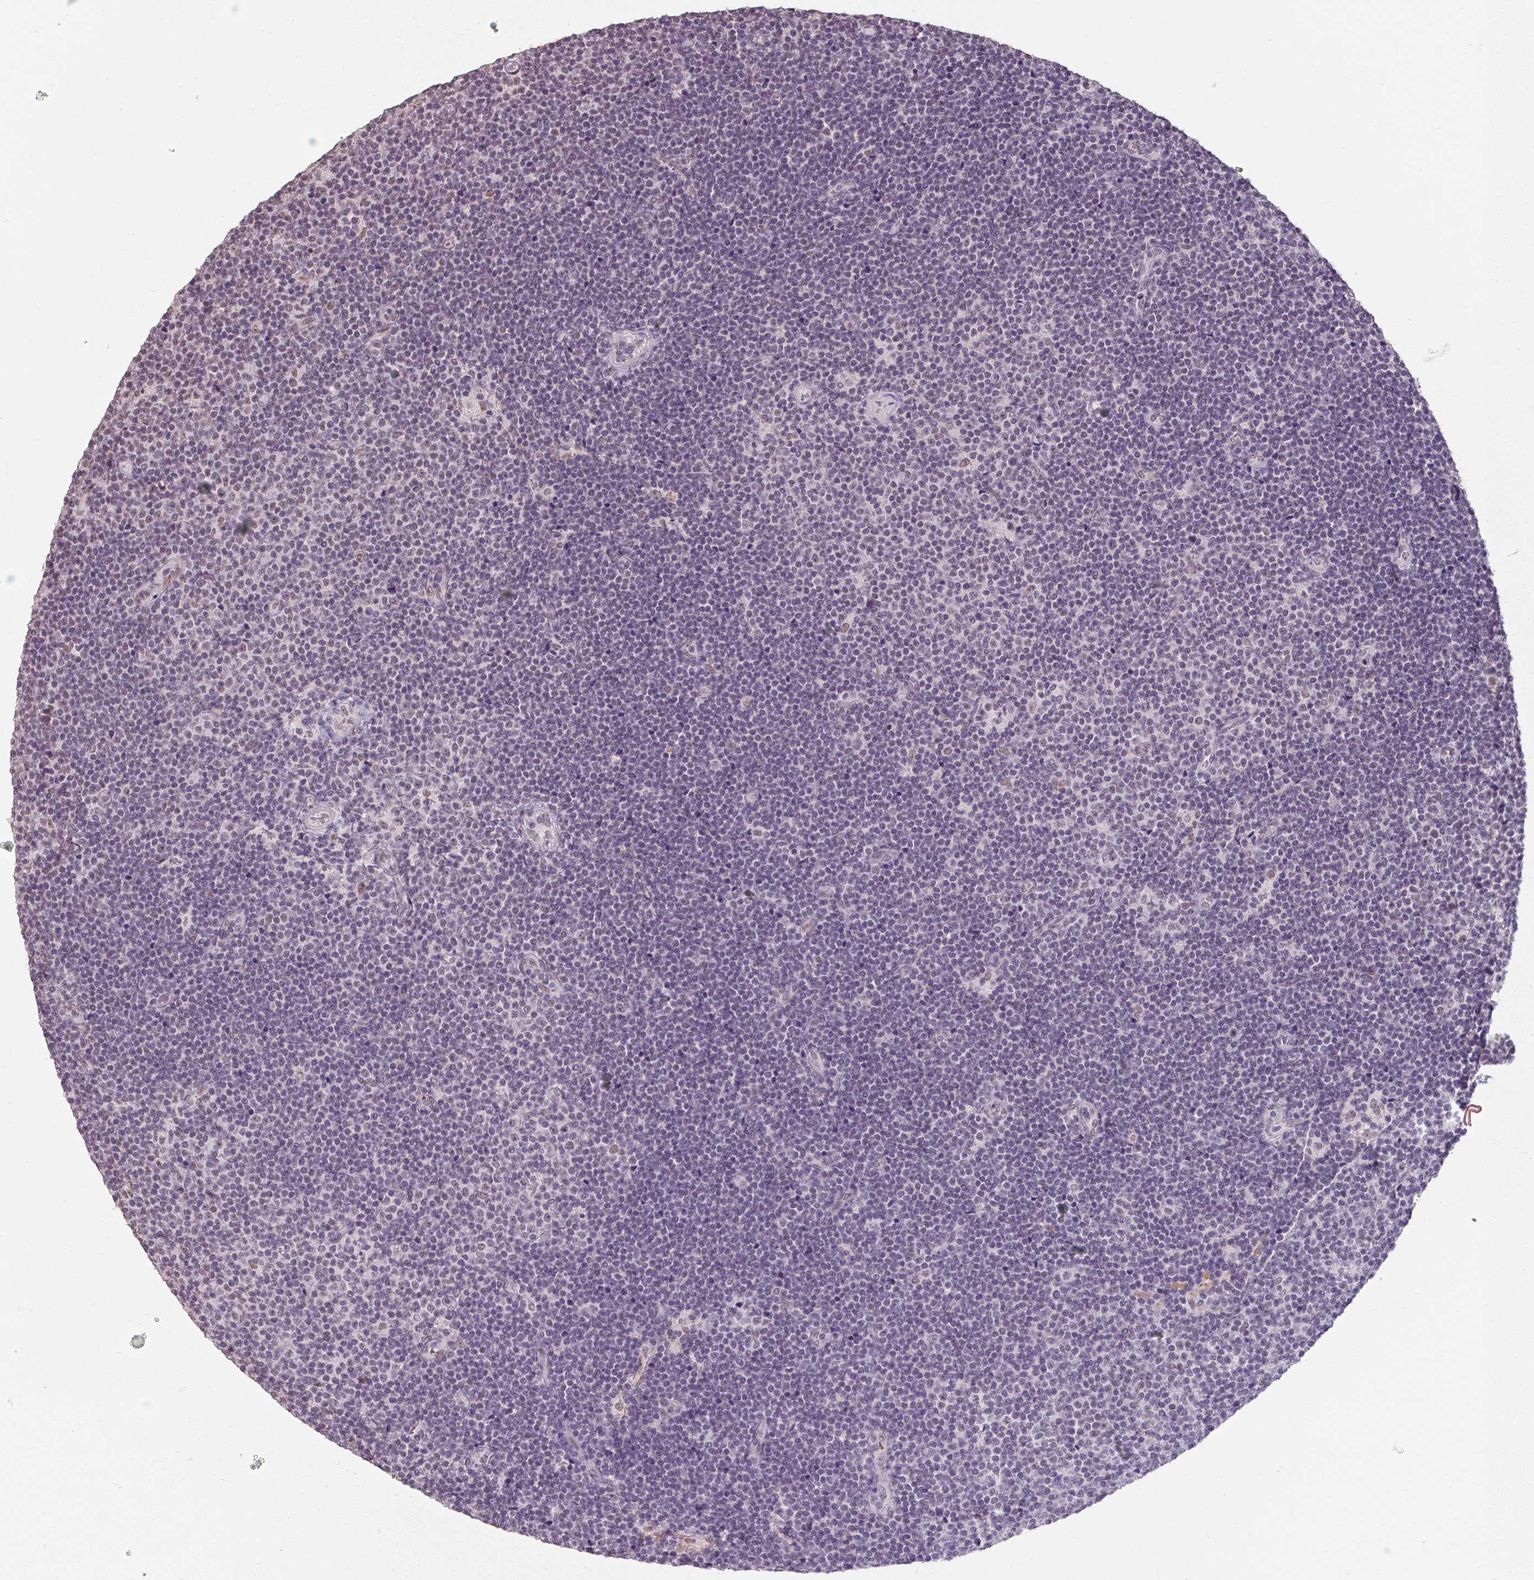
{"staining": {"intensity": "weak", "quantity": "<25%", "location": "nuclear"}, "tissue": "lymphoma", "cell_type": "Tumor cells", "image_type": "cancer", "snomed": [{"axis": "morphology", "description": "Malignant lymphoma, non-Hodgkin's type, Low grade"}, {"axis": "topography", "description": "Lymph node"}], "caption": "High magnification brightfield microscopy of low-grade malignant lymphoma, non-Hodgkin's type stained with DAB (3,3'-diaminobenzidine) (brown) and counterstained with hematoxylin (blue): tumor cells show no significant staining.", "gene": "ZFTRAF1", "patient": {"sex": "male", "age": 48}}